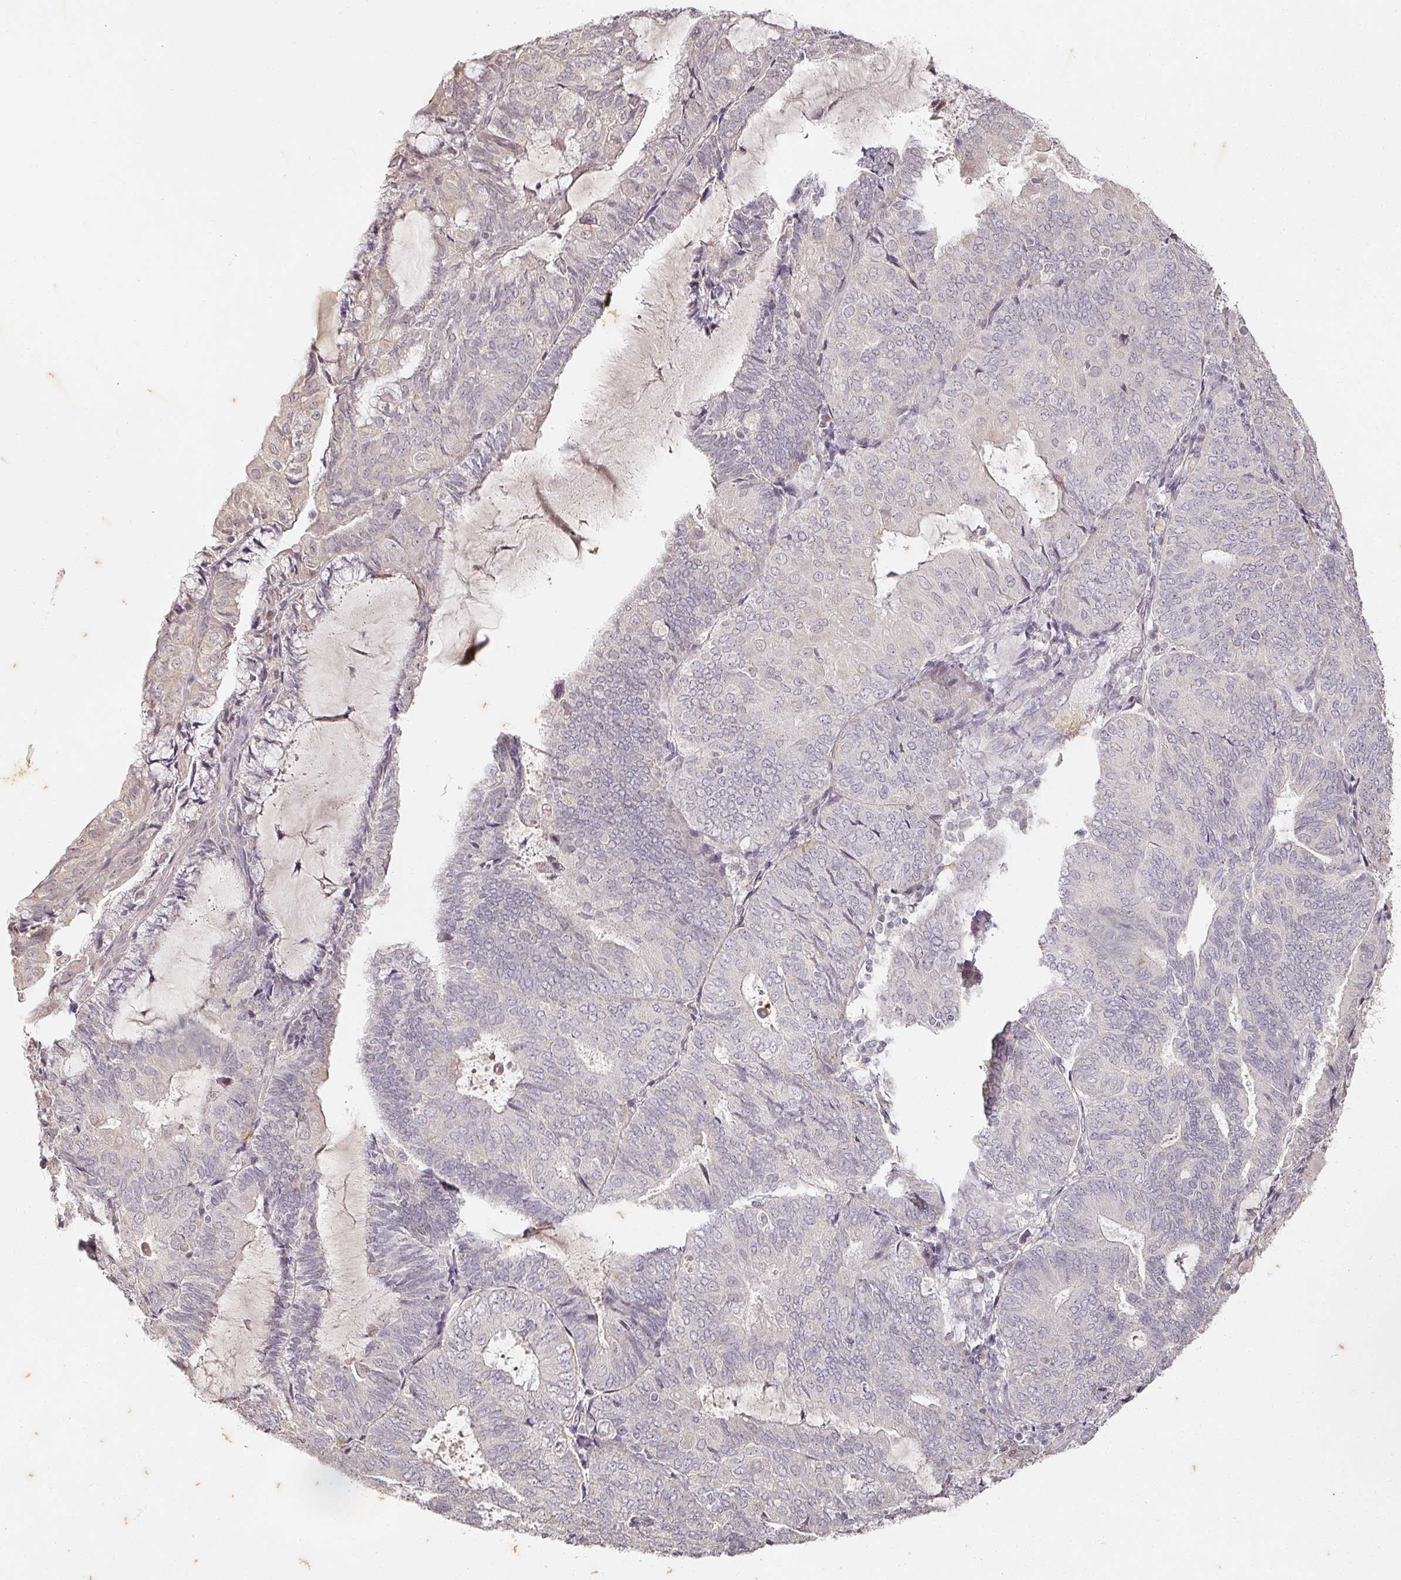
{"staining": {"intensity": "negative", "quantity": "none", "location": "none"}, "tissue": "endometrial cancer", "cell_type": "Tumor cells", "image_type": "cancer", "snomed": [{"axis": "morphology", "description": "Adenocarcinoma, NOS"}, {"axis": "topography", "description": "Endometrium"}], "caption": "High power microscopy photomicrograph of an immunohistochemistry (IHC) photomicrograph of adenocarcinoma (endometrial), revealing no significant positivity in tumor cells.", "gene": "CAPN5", "patient": {"sex": "female", "age": 81}}